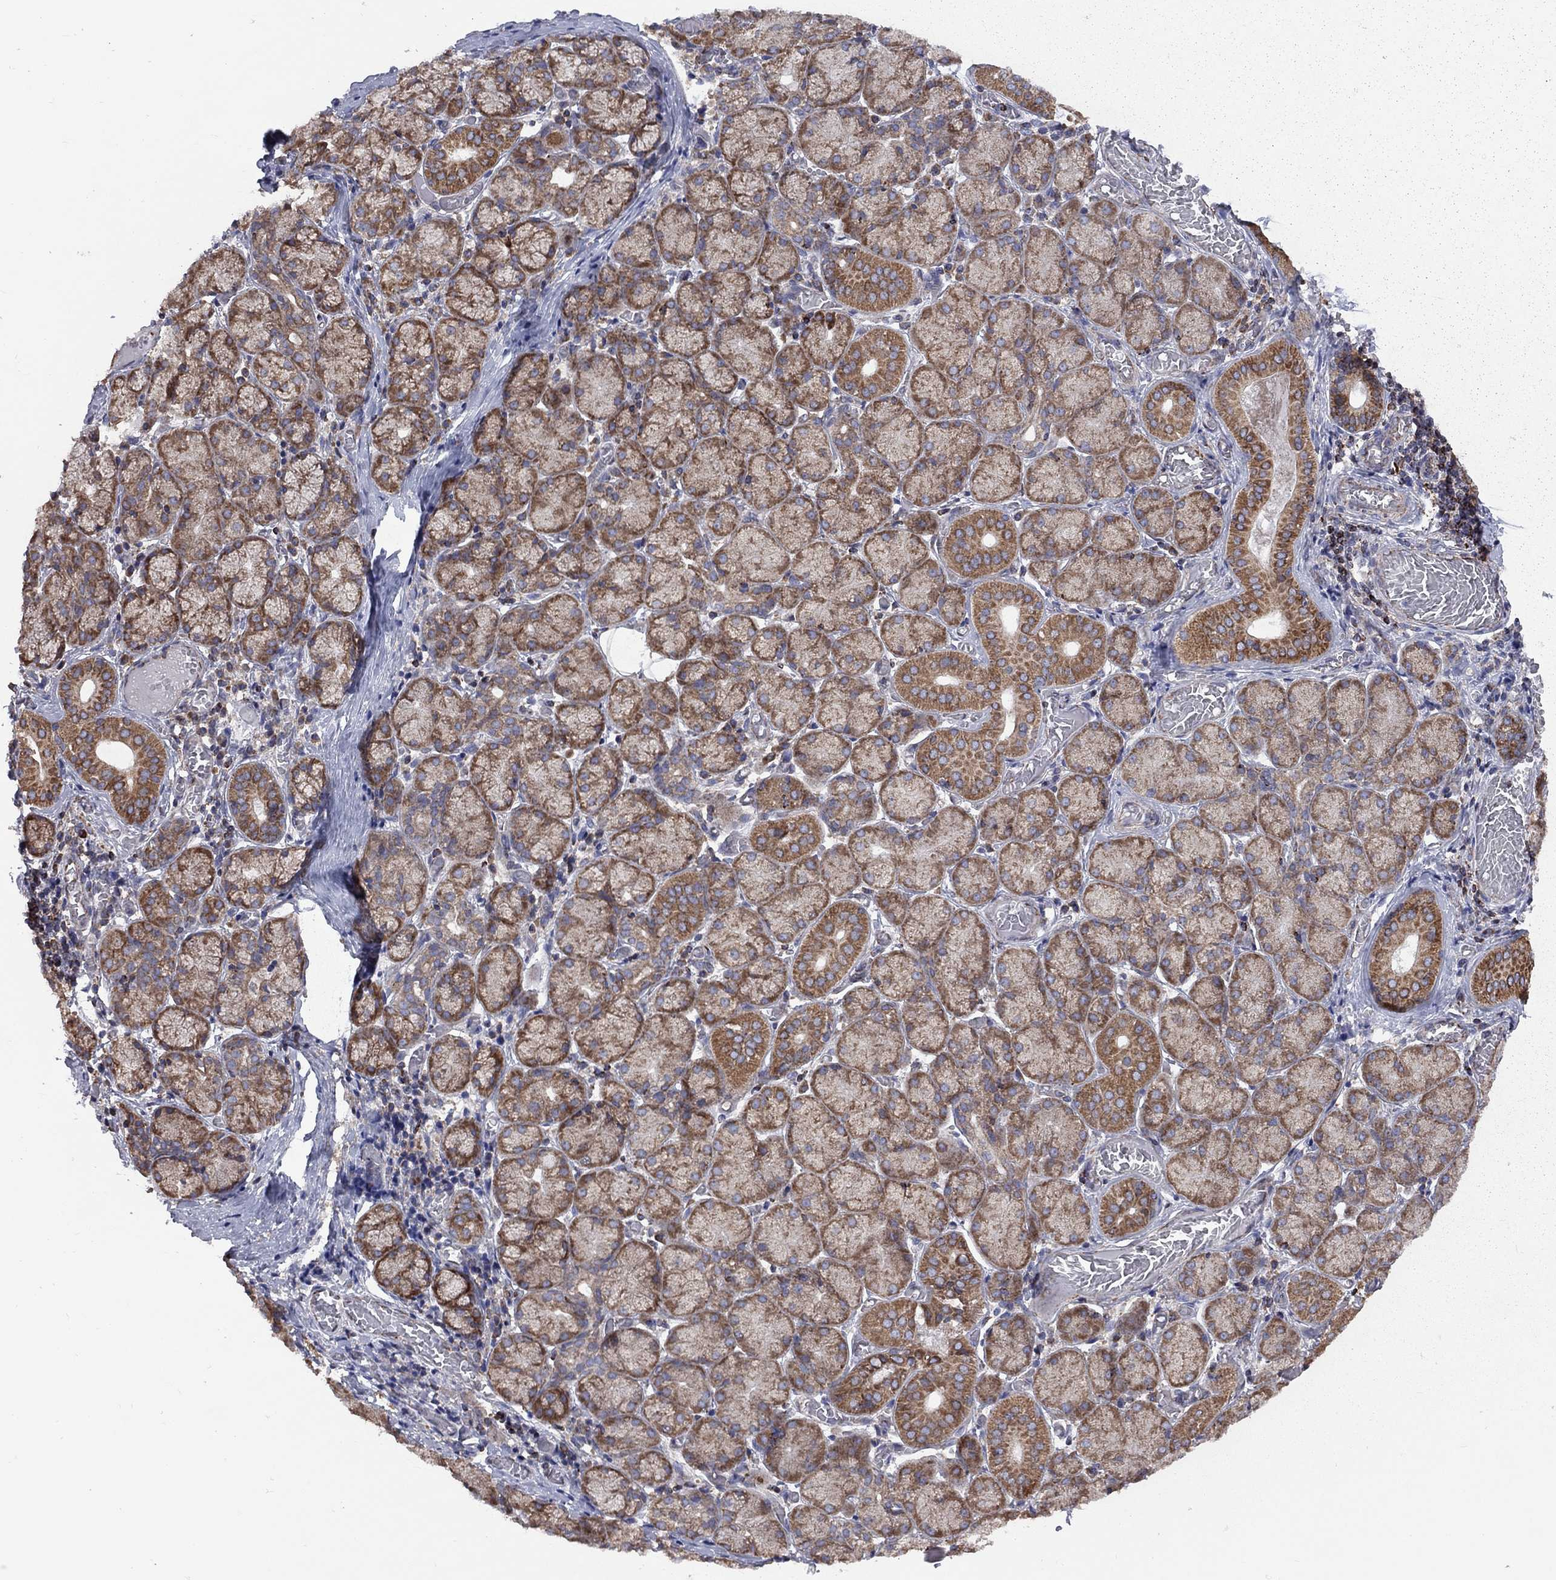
{"staining": {"intensity": "moderate", "quantity": "25%-75%", "location": "cytoplasmic/membranous"}, "tissue": "salivary gland", "cell_type": "Glandular cells", "image_type": "normal", "snomed": [{"axis": "morphology", "description": "Normal tissue, NOS"}, {"axis": "topography", "description": "Salivary gland"}, {"axis": "topography", "description": "Peripheral nerve tissue"}], "caption": "Approximately 25%-75% of glandular cells in benign salivary gland display moderate cytoplasmic/membranous protein staining as visualized by brown immunohistochemical staining.", "gene": "CLPTM1", "patient": {"sex": "female", "age": 24}}